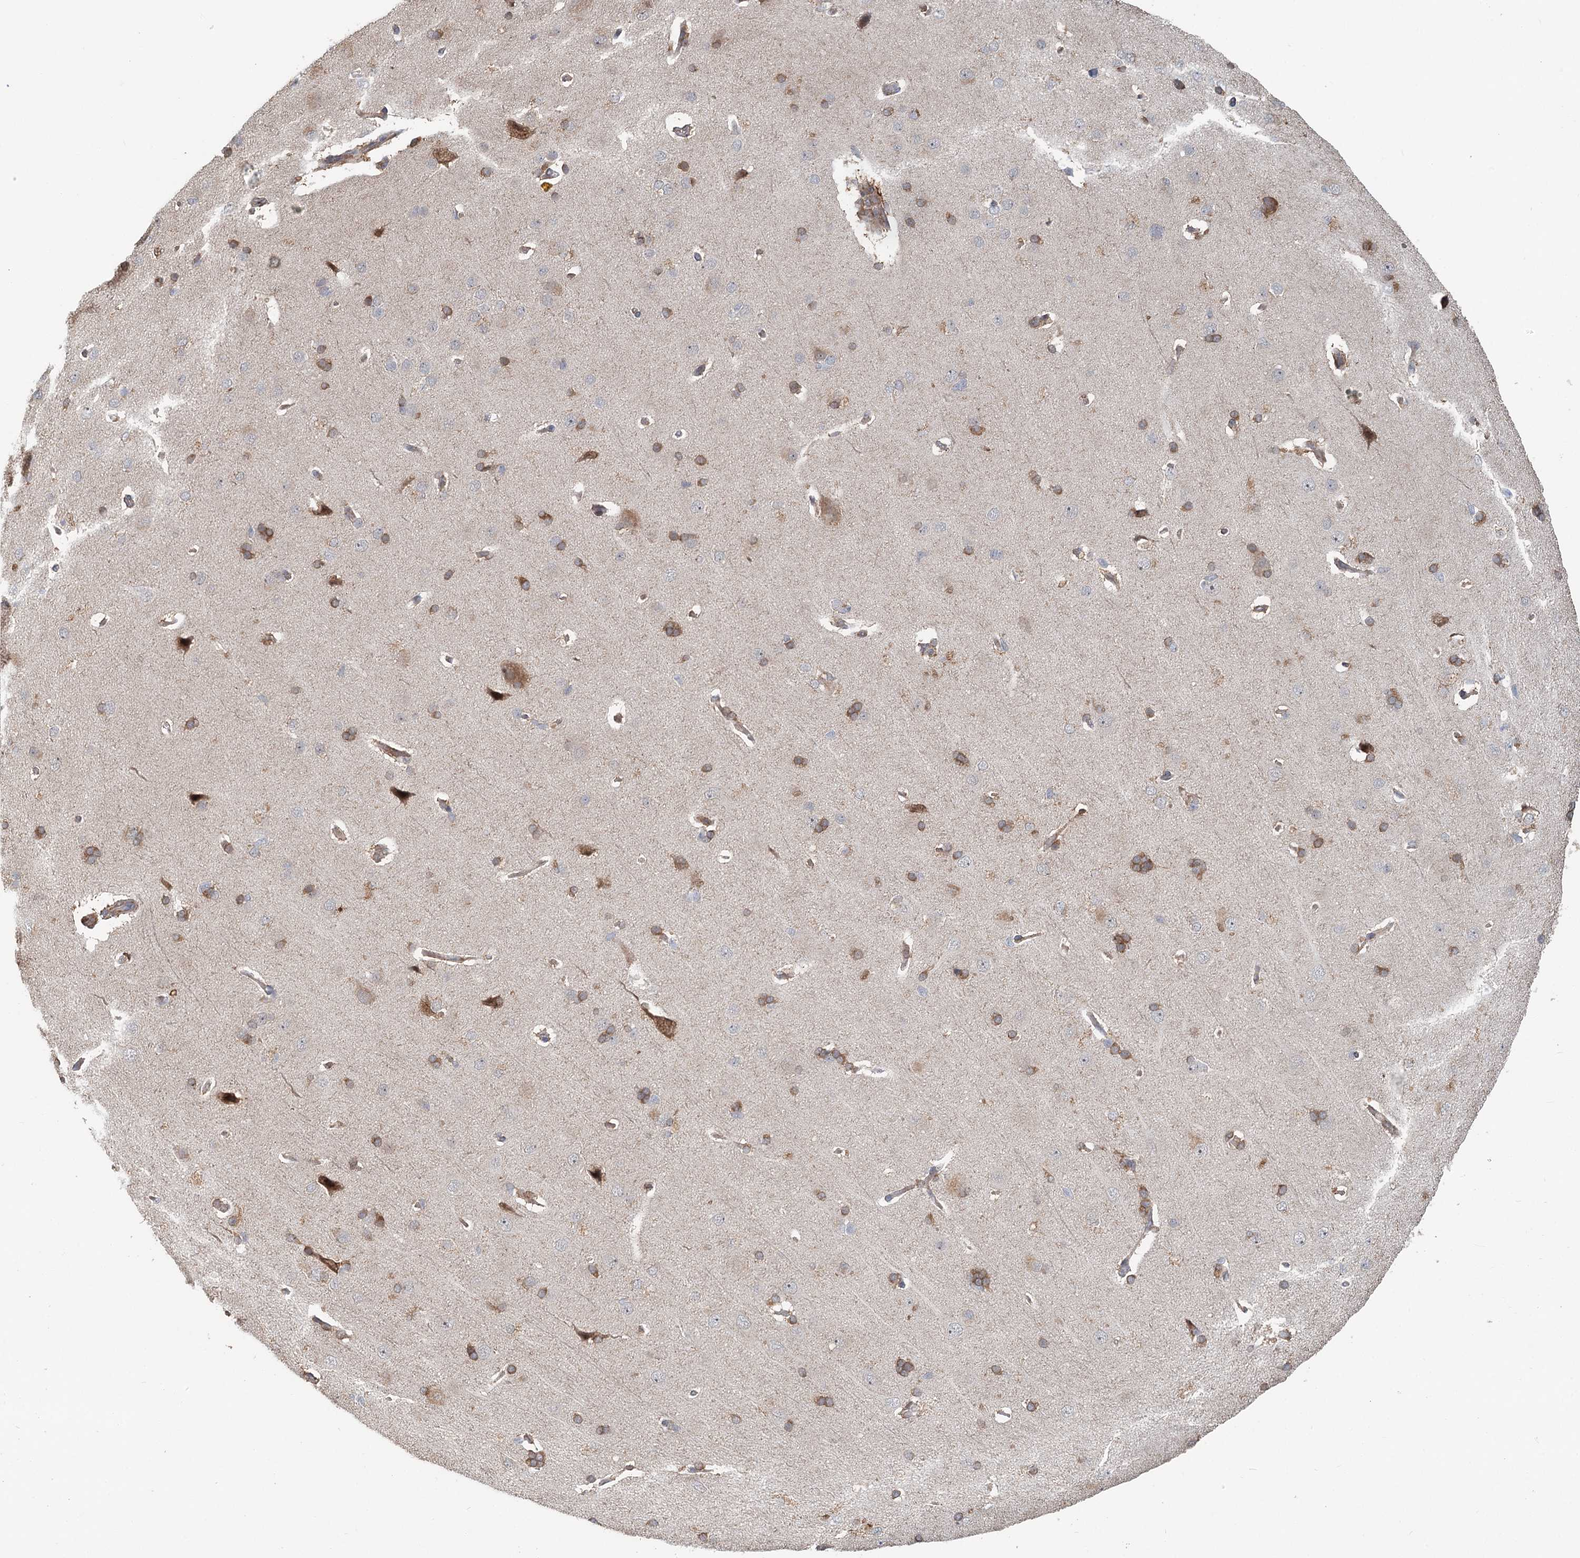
{"staining": {"intensity": "weak", "quantity": ">75%", "location": "cytoplasmic/membranous"}, "tissue": "cerebral cortex", "cell_type": "Endothelial cells", "image_type": "normal", "snomed": [{"axis": "morphology", "description": "Normal tissue, NOS"}, {"axis": "topography", "description": "Cerebral cortex"}], "caption": "Unremarkable cerebral cortex displays weak cytoplasmic/membranous expression in approximately >75% of endothelial cells.", "gene": "RNF111", "patient": {"sex": "male", "age": 62}}